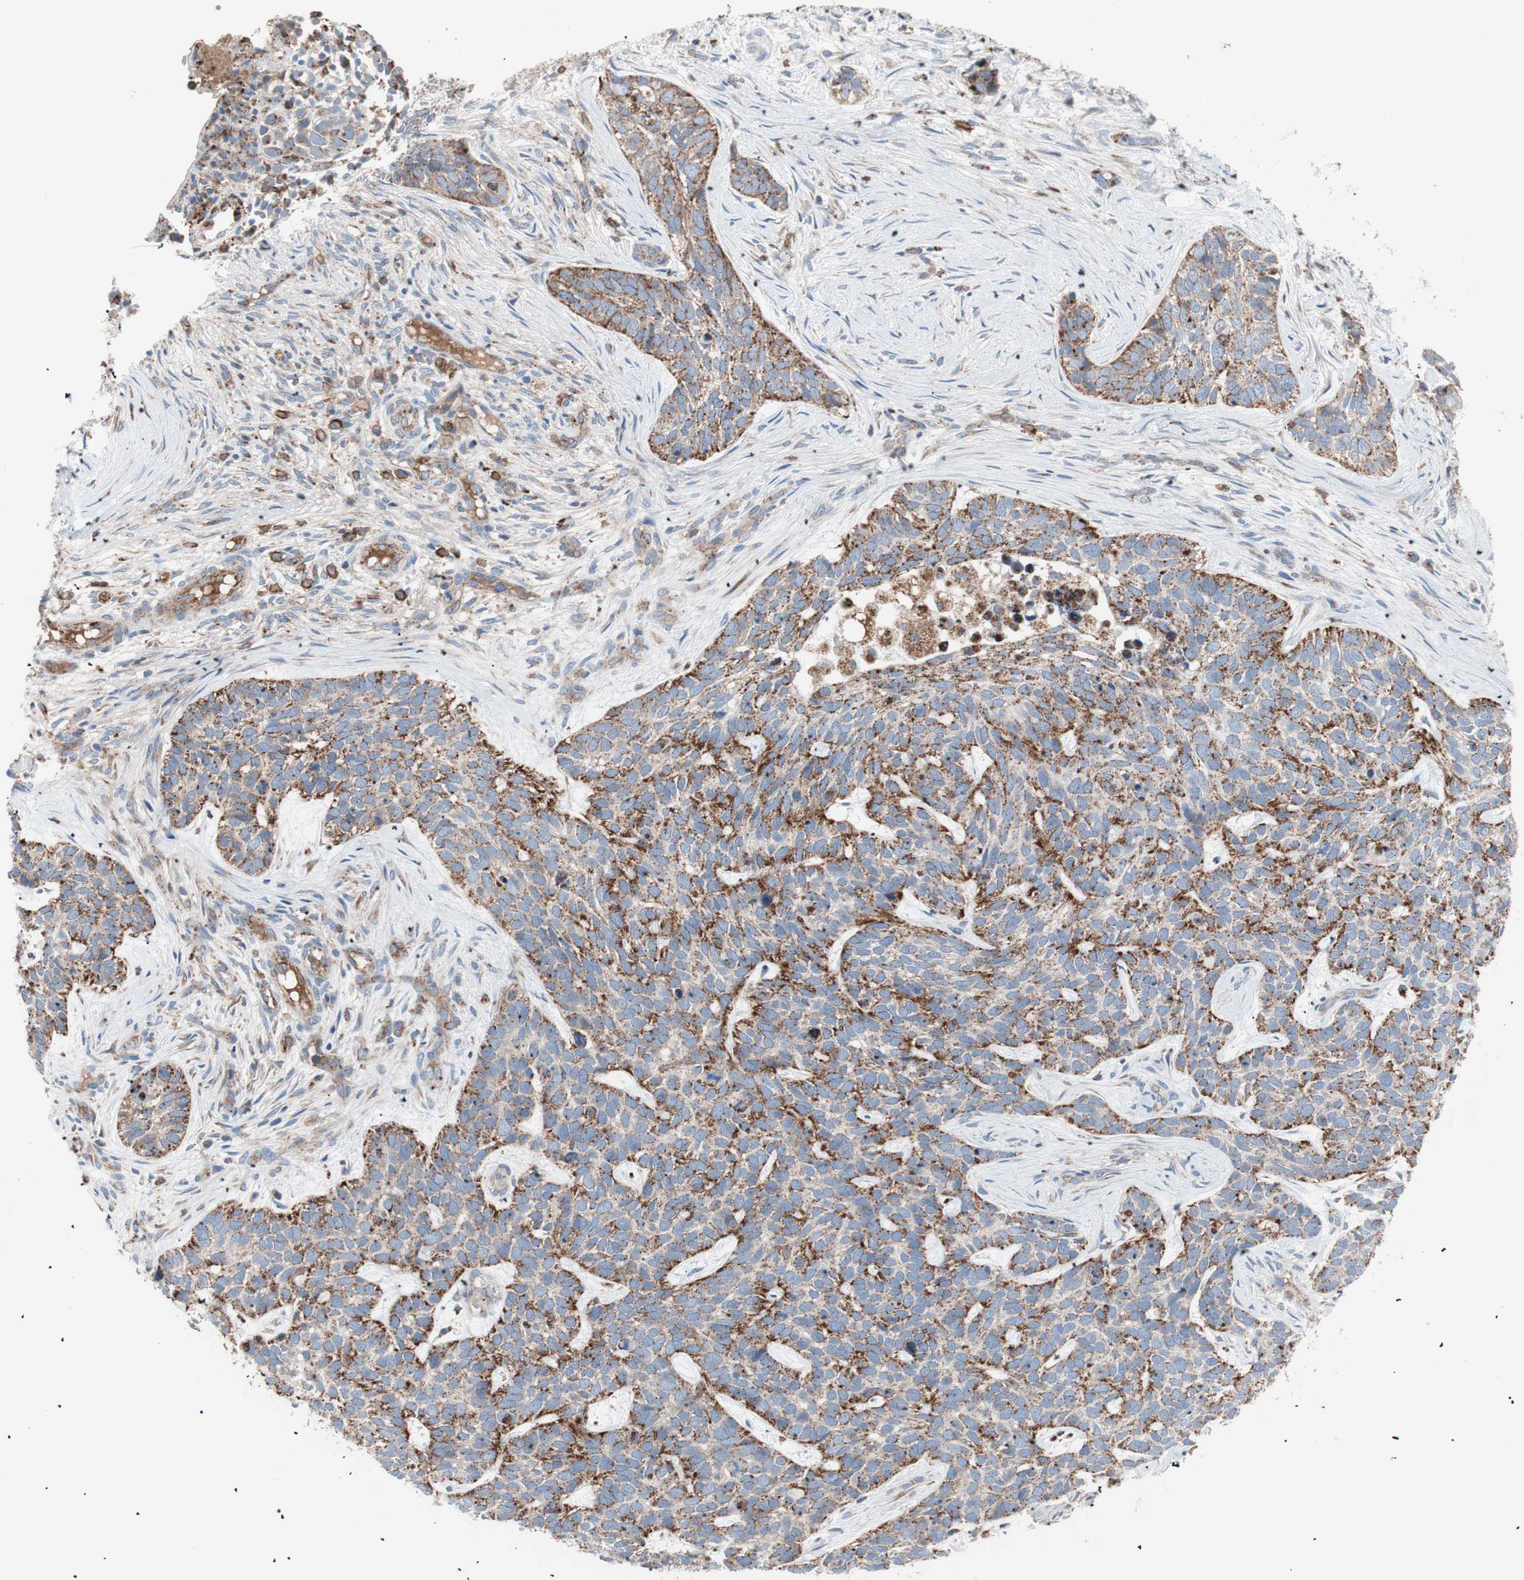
{"staining": {"intensity": "moderate", "quantity": ">75%", "location": "cytoplasmic/membranous"}, "tissue": "skin cancer", "cell_type": "Tumor cells", "image_type": "cancer", "snomed": [{"axis": "morphology", "description": "Basal cell carcinoma"}, {"axis": "topography", "description": "Skin"}], "caption": "This histopathology image displays IHC staining of human skin cancer, with medium moderate cytoplasmic/membranous expression in approximately >75% of tumor cells.", "gene": "FLOT2", "patient": {"sex": "male", "age": 87}}